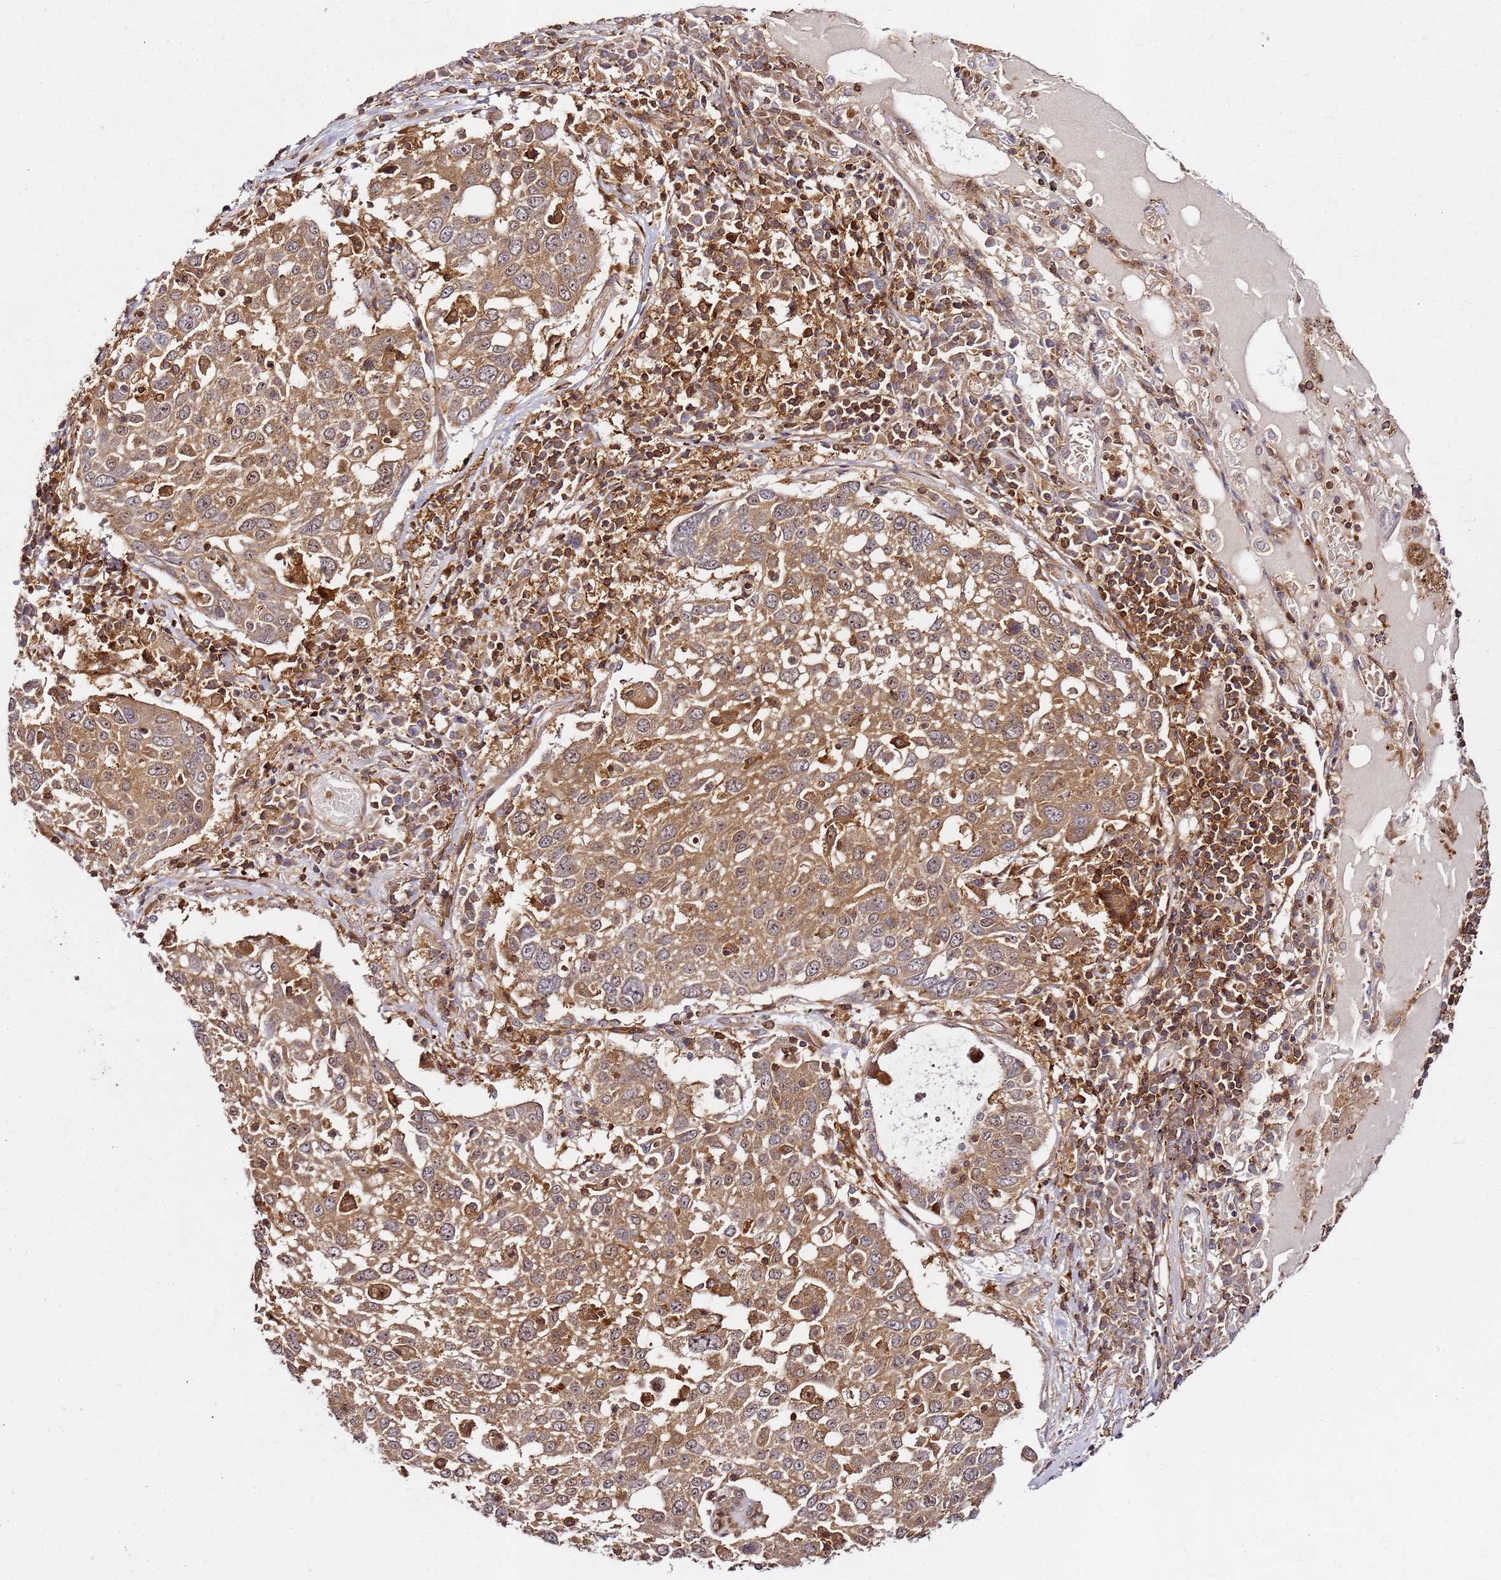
{"staining": {"intensity": "moderate", "quantity": ">75%", "location": "cytoplasmic/membranous"}, "tissue": "lung cancer", "cell_type": "Tumor cells", "image_type": "cancer", "snomed": [{"axis": "morphology", "description": "Squamous cell carcinoma, NOS"}, {"axis": "topography", "description": "Lung"}], "caption": "Lung squamous cell carcinoma stained with DAB (3,3'-diaminobenzidine) immunohistochemistry displays medium levels of moderate cytoplasmic/membranous expression in about >75% of tumor cells.", "gene": "PRMT7", "patient": {"sex": "male", "age": 65}}